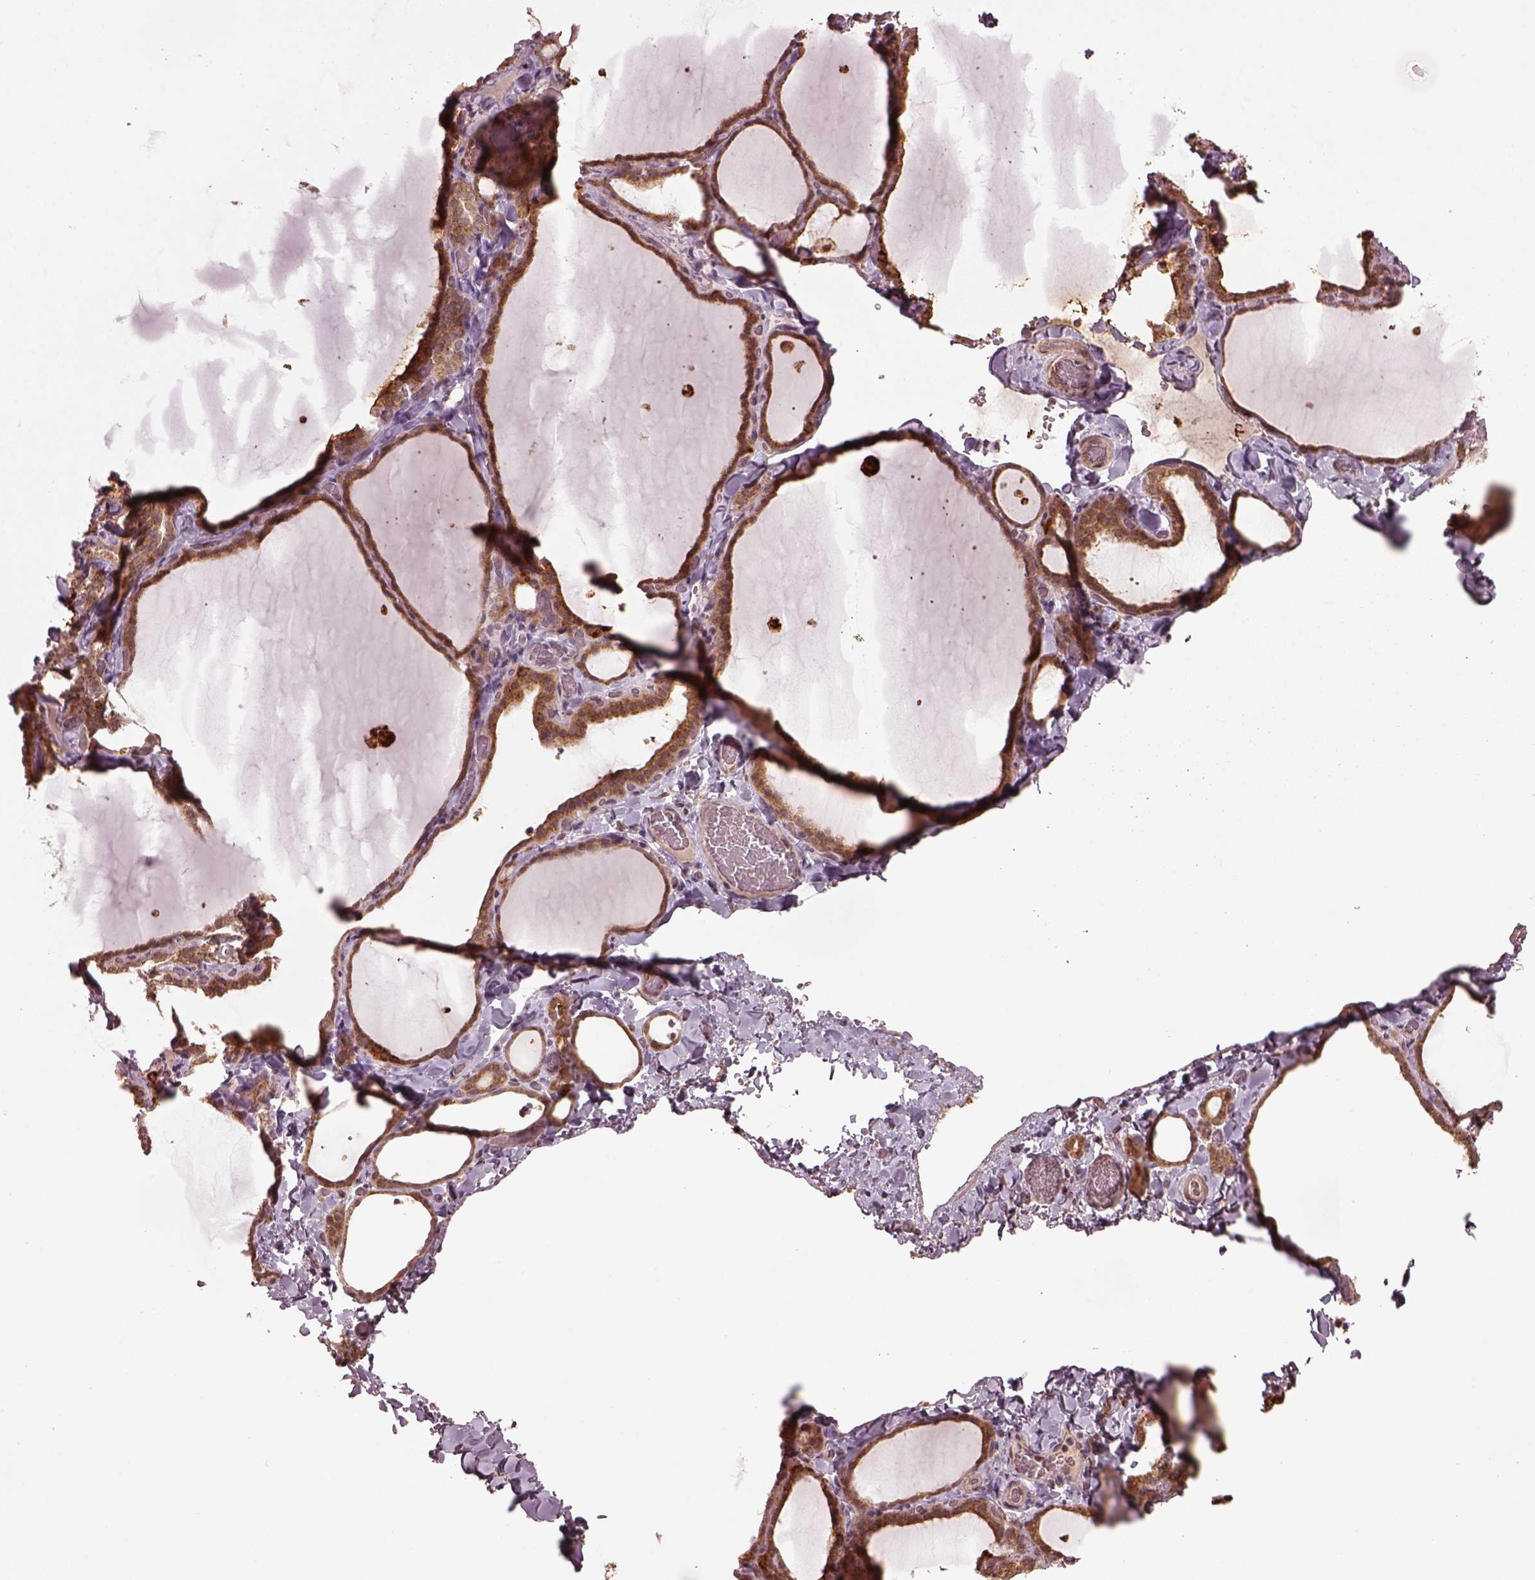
{"staining": {"intensity": "moderate", "quantity": ">75%", "location": "cytoplasmic/membranous"}, "tissue": "thyroid gland", "cell_type": "Glandular cells", "image_type": "normal", "snomed": [{"axis": "morphology", "description": "Normal tissue, NOS"}, {"axis": "topography", "description": "Thyroid gland"}], "caption": "Immunohistochemical staining of unremarkable thyroid gland demonstrates moderate cytoplasmic/membranous protein positivity in approximately >75% of glandular cells. Using DAB (3,3'-diaminobenzidine) (brown) and hematoxylin (blue) stains, captured at high magnification using brightfield microscopy.", "gene": "SEL1L3", "patient": {"sex": "female", "age": 22}}